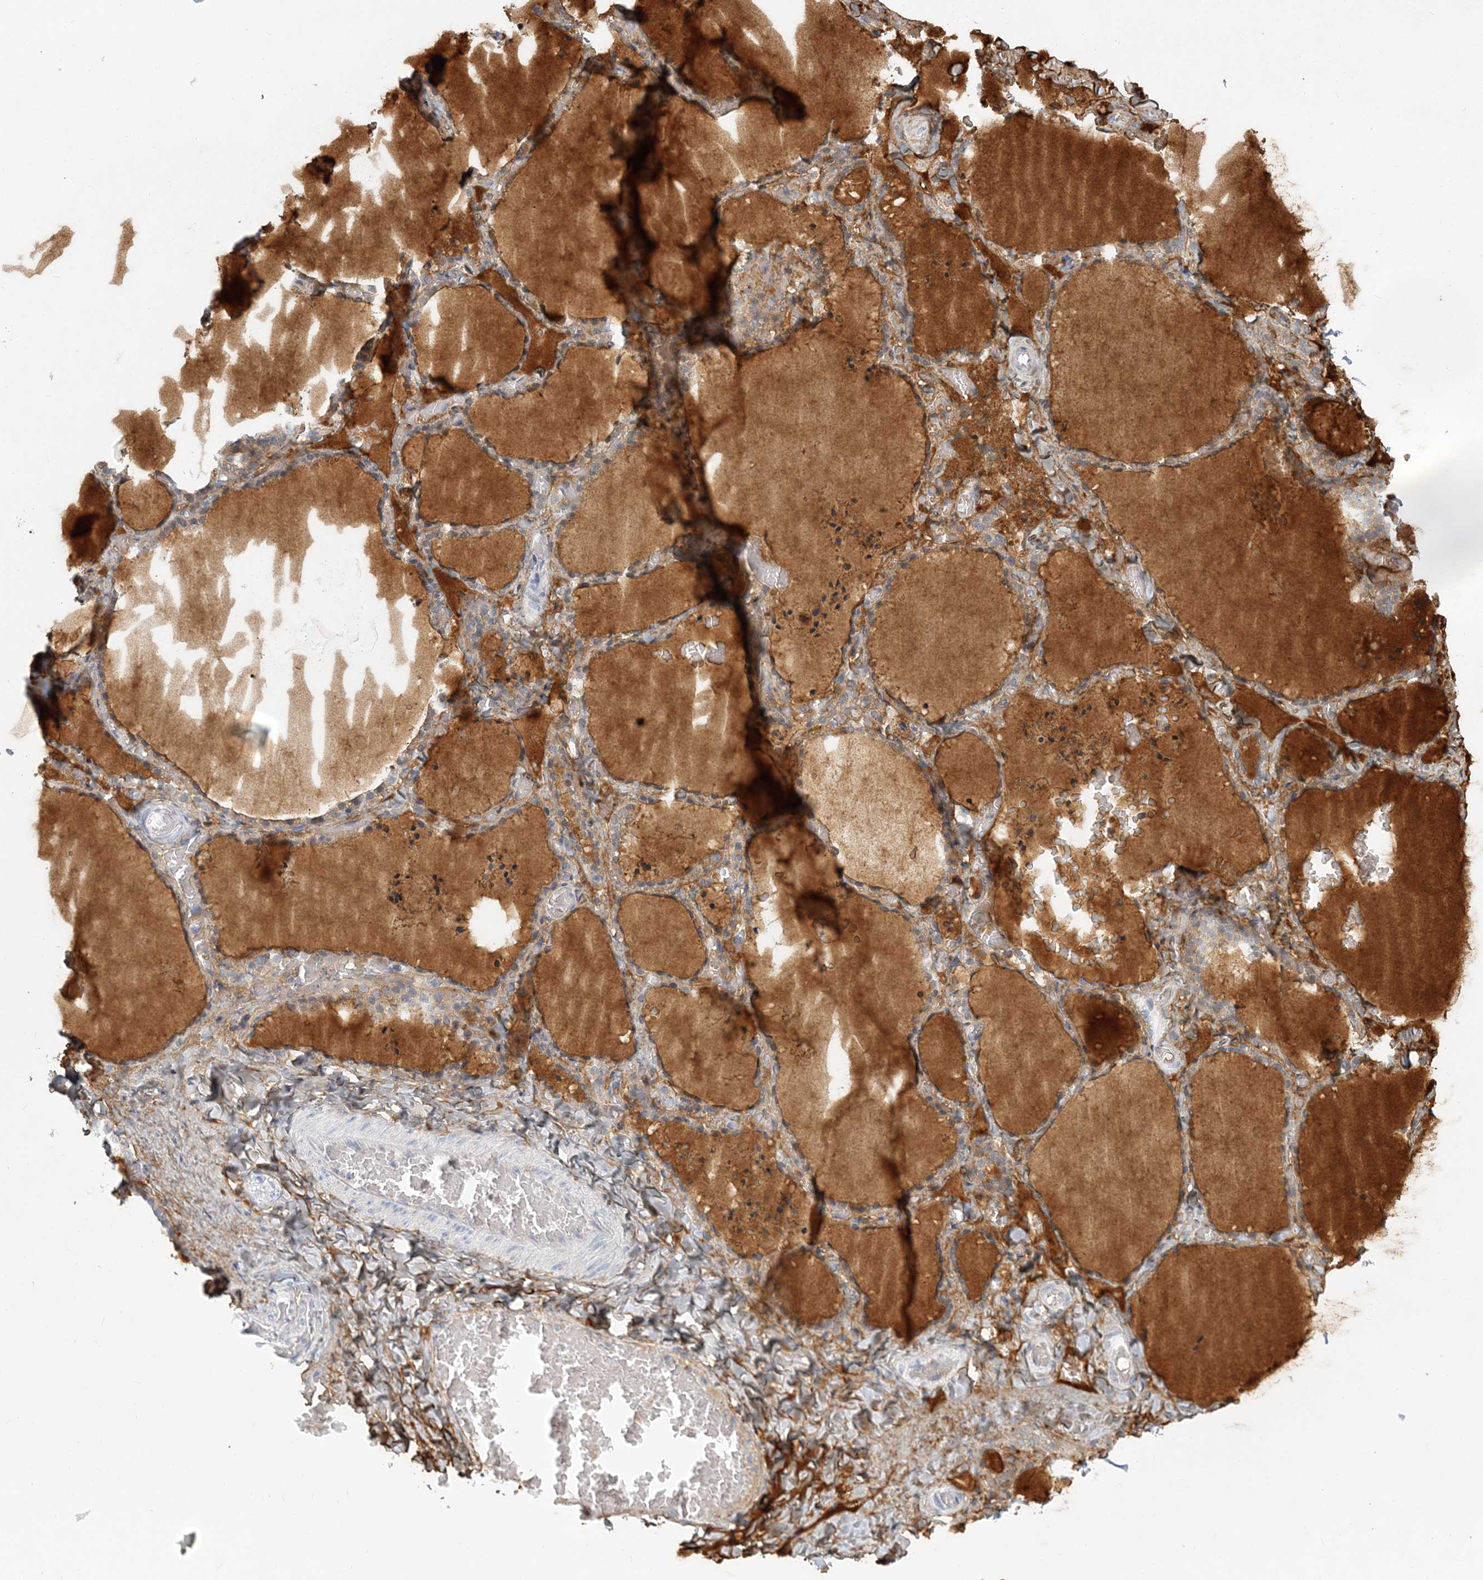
{"staining": {"intensity": "moderate", "quantity": "25%-75%", "location": "cytoplasmic/membranous"}, "tissue": "thyroid gland", "cell_type": "Glandular cells", "image_type": "normal", "snomed": [{"axis": "morphology", "description": "Normal tissue, NOS"}, {"axis": "topography", "description": "Thyroid gland"}], "caption": "Brown immunohistochemical staining in unremarkable thyroid gland exhibits moderate cytoplasmic/membranous positivity in about 25%-75% of glandular cells. (Brightfield microscopy of DAB IHC at high magnification).", "gene": "GMPPA", "patient": {"sex": "female", "age": 22}}